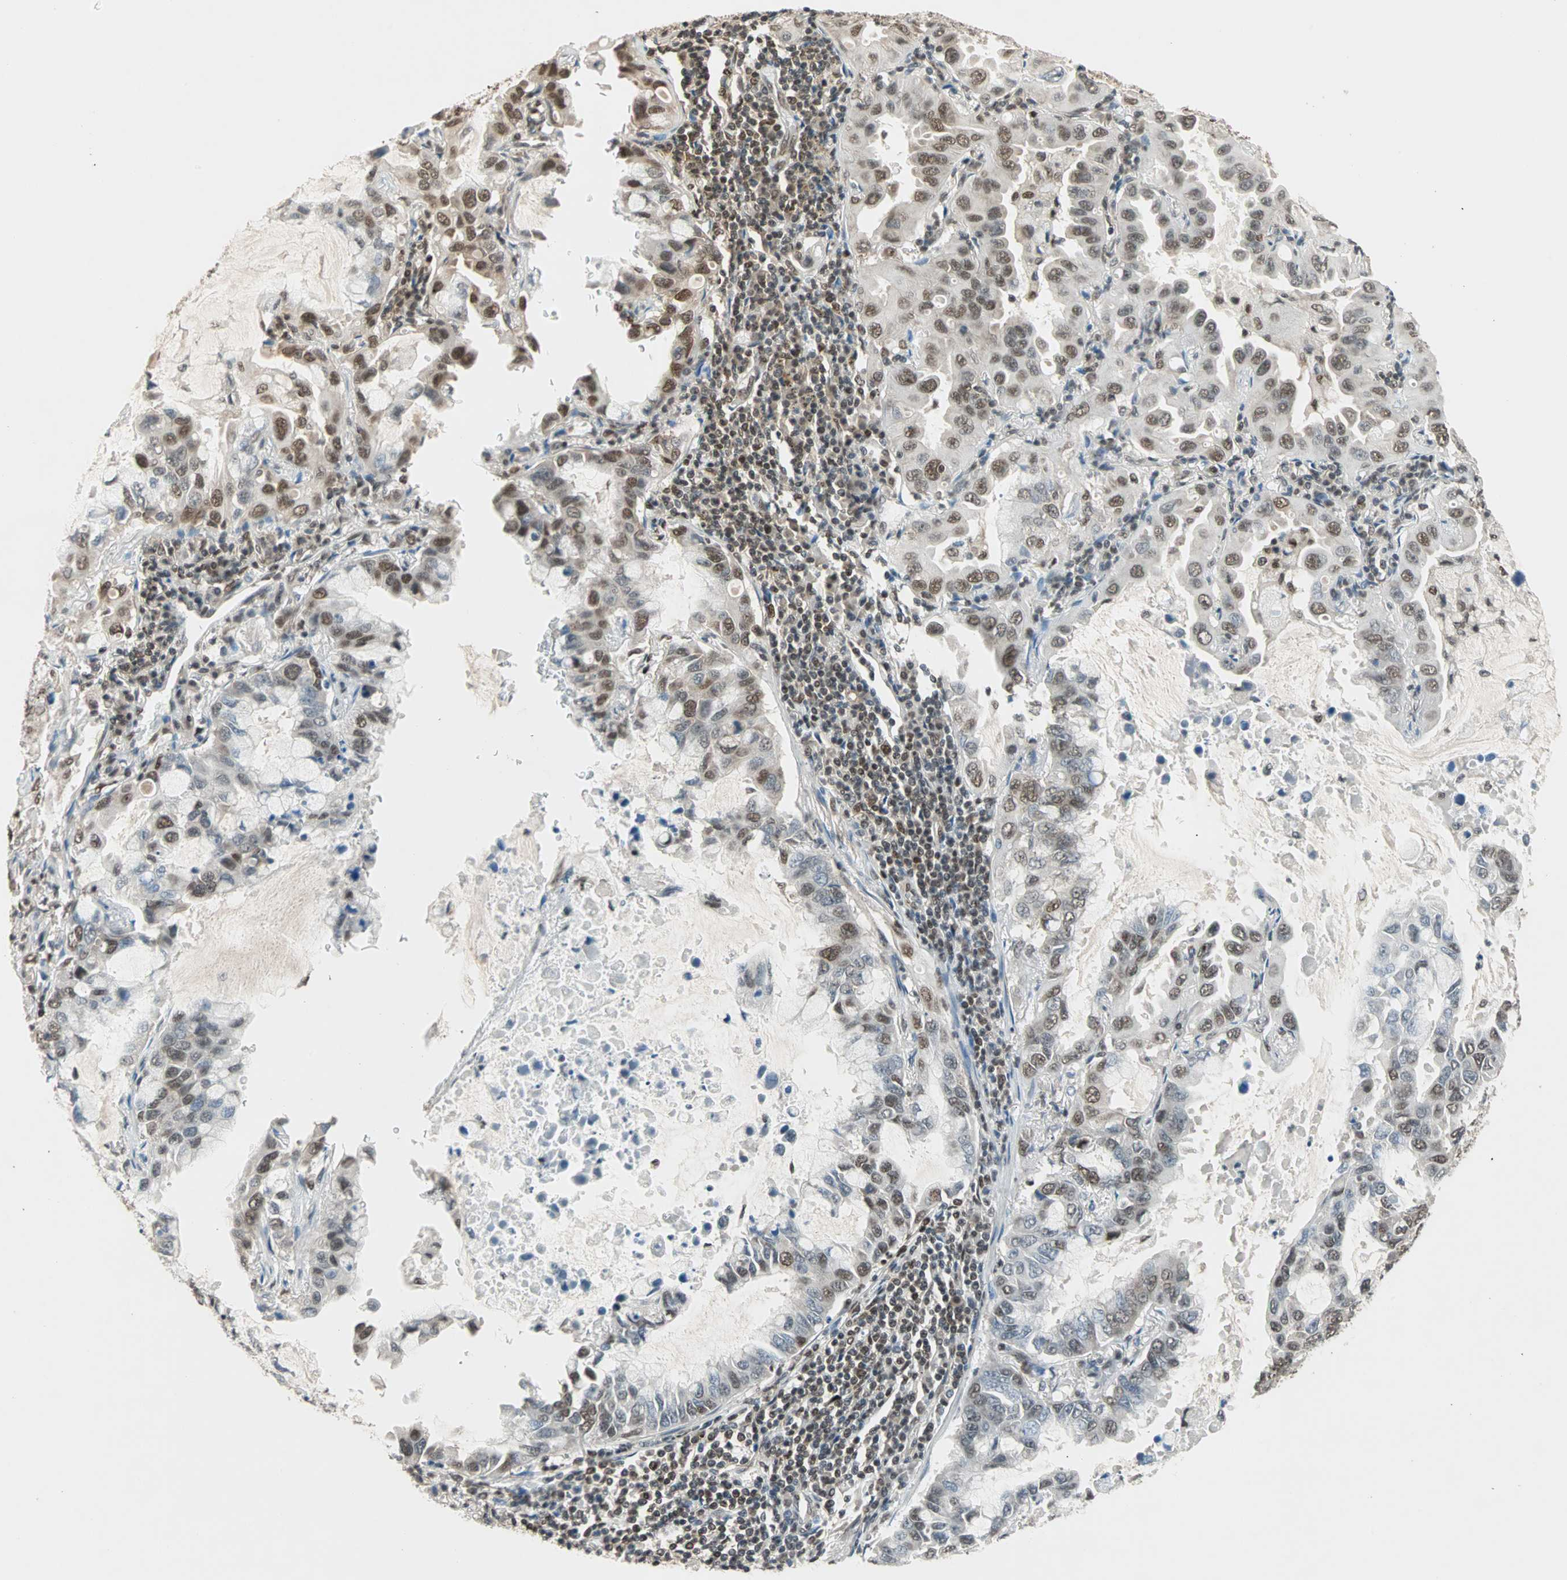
{"staining": {"intensity": "moderate", "quantity": ">75%", "location": "nuclear"}, "tissue": "lung cancer", "cell_type": "Tumor cells", "image_type": "cancer", "snomed": [{"axis": "morphology", "description": "Adenocarcinoma, NOS"}, {"axis": "topography", "description": "Lung"}], "caption": "Lung adenocarcinoma stained with immunohistochemistry exhibits moderate nuclear expression in approximately >75% of tumor cells.", "gene": "DAZAP1", "patient": {"sex": "male", "age": 64}}